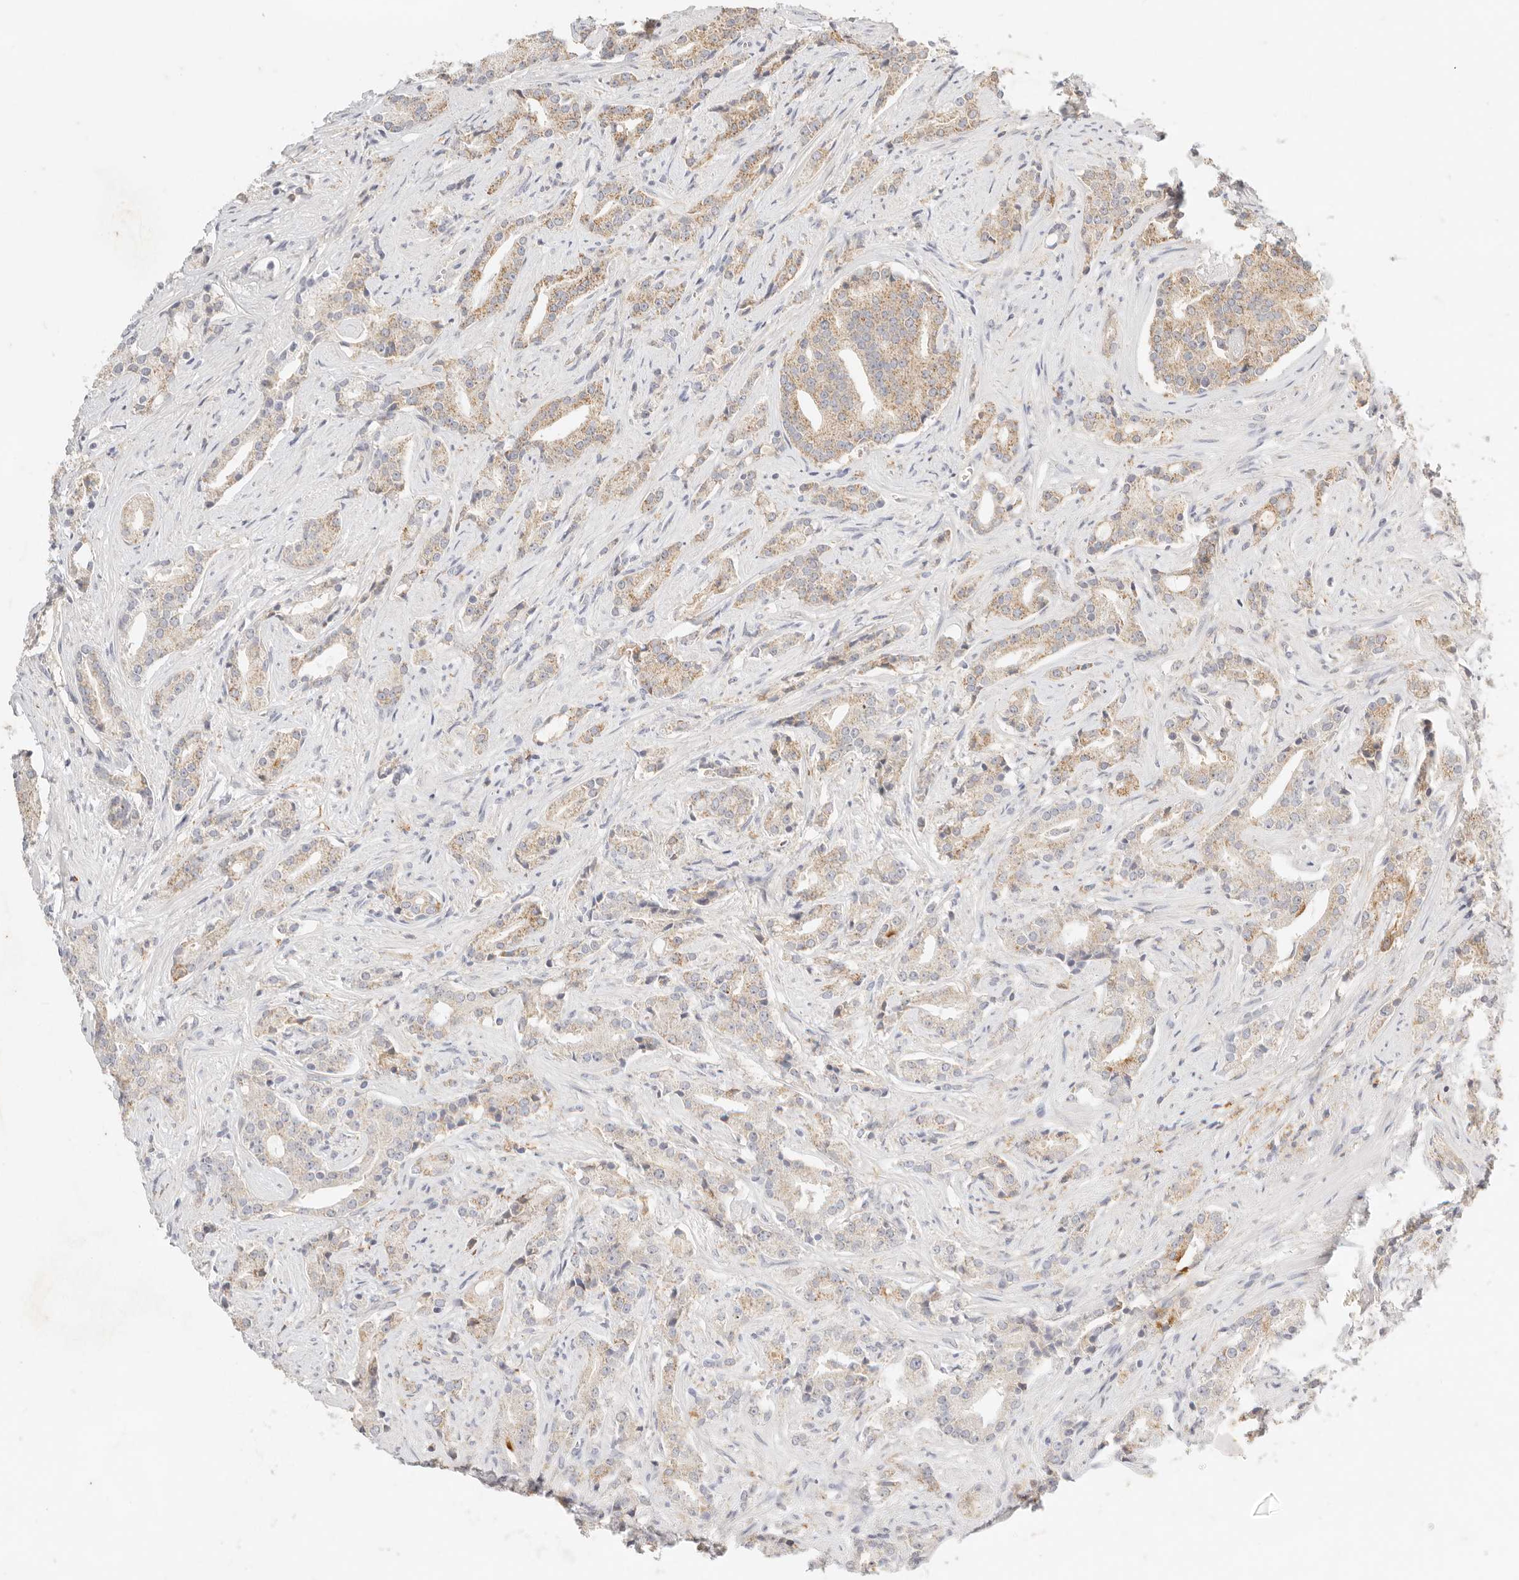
{"staining": {"intensity": "weak", "quantity": ">75%", "location": "cytoplasmic/membranous"}, "tissue": "prostate cancer", "cell_type": "Tumor cells", "image_type": "cancer", "snomed": [{"axis": "morphology", "description": "Adenocarcinoma, Low grade"}, {"axis": "topography", "description": "Prostate"}], "caption": "The micrograph exhibits a brown stain indicating the presence of a protein in the cytoplasmic/membranous of tumor cells in prostate low-grade adenocarcinoma.", "gene": "HK2", "patient": {"sex": "male", "age": 67}}